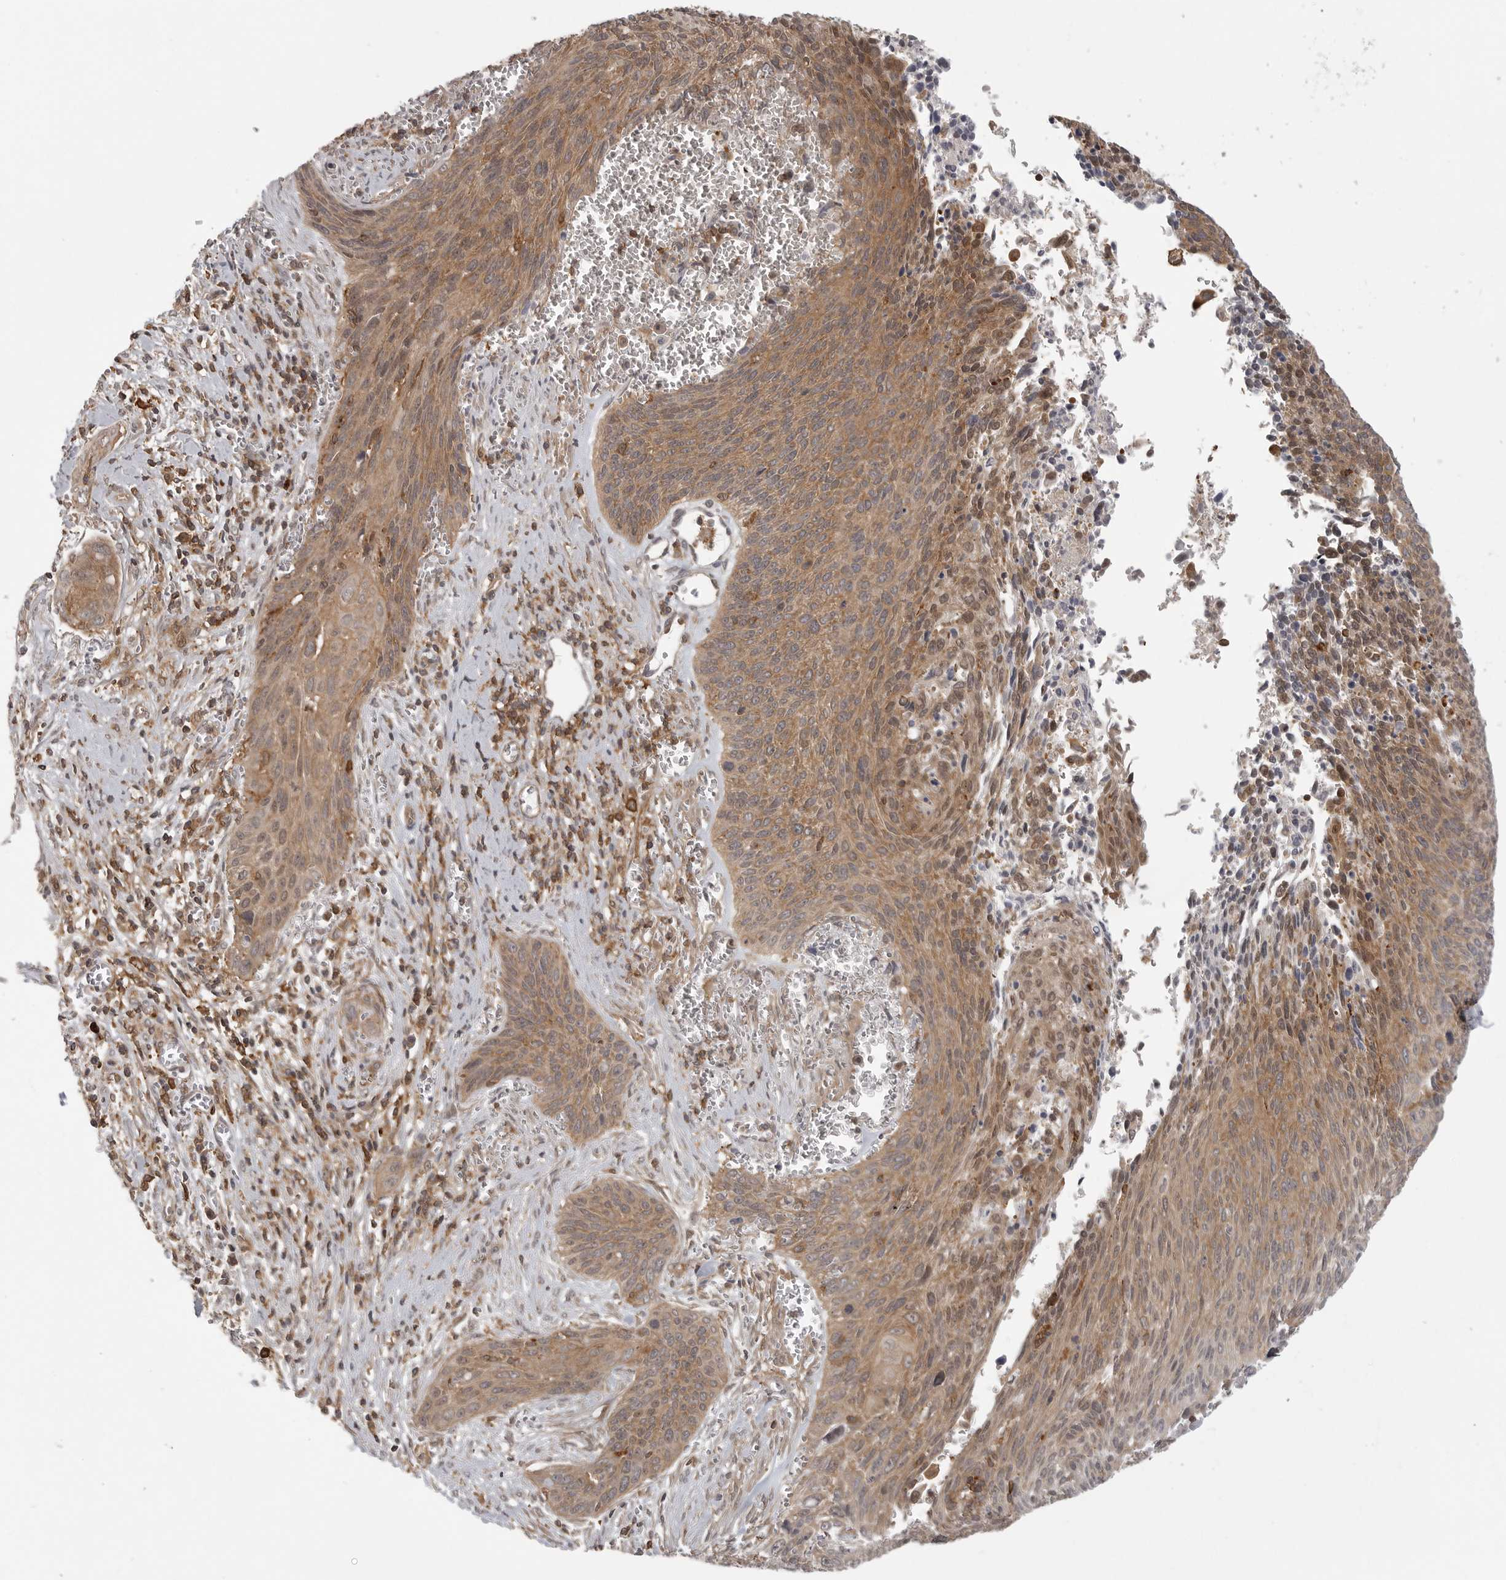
{"staining": {"intensity": "moderate", "quantity": ">75%", "location": "cytoplasmic/membranous"}, "tissue": "cervical cancer", "cell_type": "Tumor cells", "image_type": "cancer", "snomed": [{"axis": "morphology", "description": "Squamous cell carcinoma, NOS"}, {"axis": "topography", "description": "Cervix"}], "caption": "This is an image of immunohistochemistry (IHC) staining of cervical cancer (squamous cell carcinoma), which shows moderate positivity in the cytoplasmic/membranous of tumor cells.", "gene": "DBNL", "patient": {"sex": "female", "age": 55}}